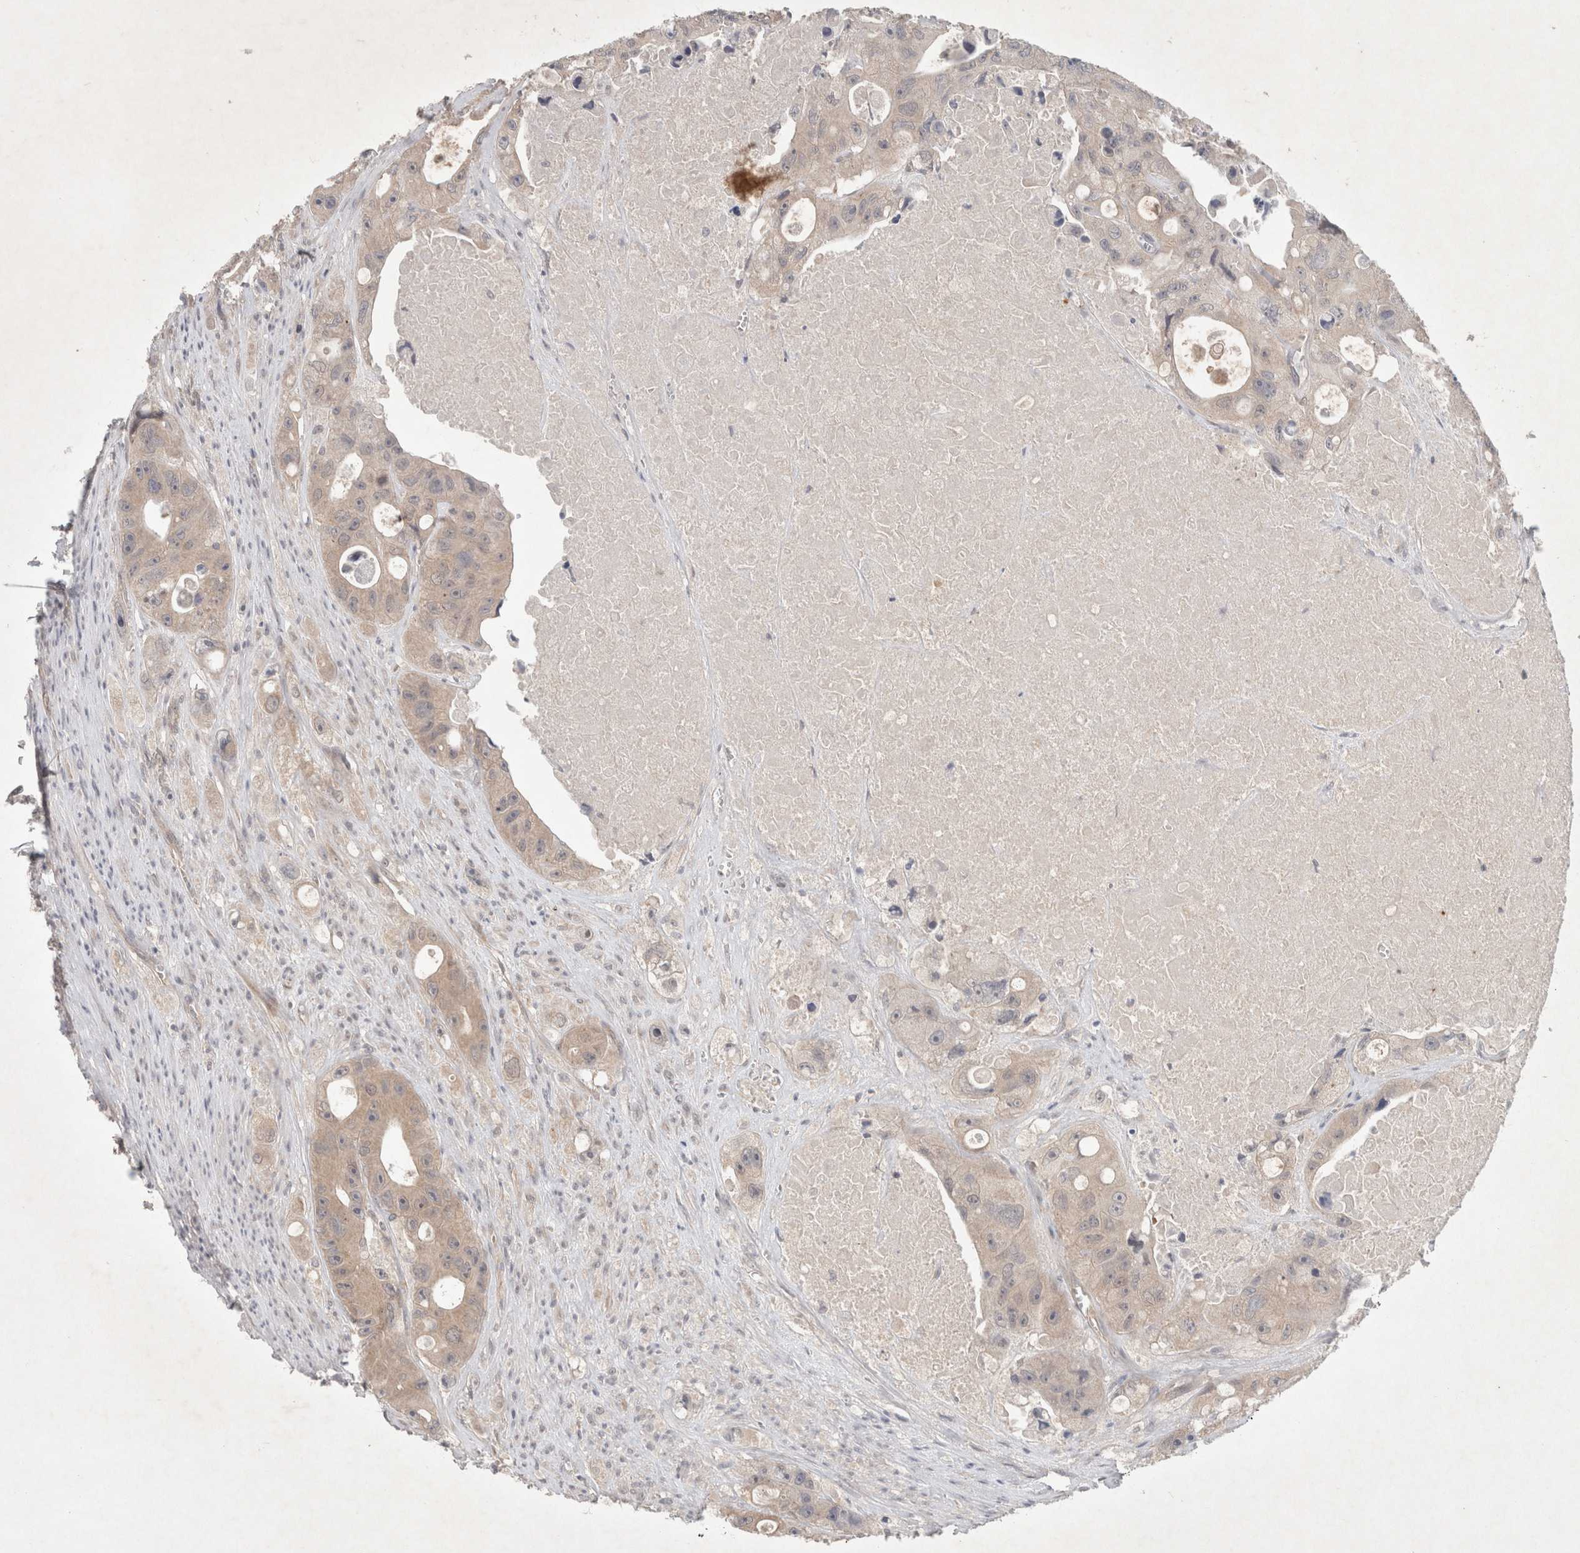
{"staining": {"intensity": "weak", "quantity": ">75%", "location": "cytoplasmic/membranous"}, "tissue": "colorectal cancer", "cell_type": "Tumor cells", "image_type": "cancer", "snomed": [{"axis": "morphology", "description": "Adenocarcinoma, NOS"}, {"axis": "topography", "description": "Colon"}], "caption": "The immunohistochemical stain labels weak cytoplasmic/membranous positivity in tumor cells of colorectal cancer tissue. (IHC, brightfield microscopy, high magnification).", "gene": "RASAL2", "patient": {"sex": "female", "age": 46}}